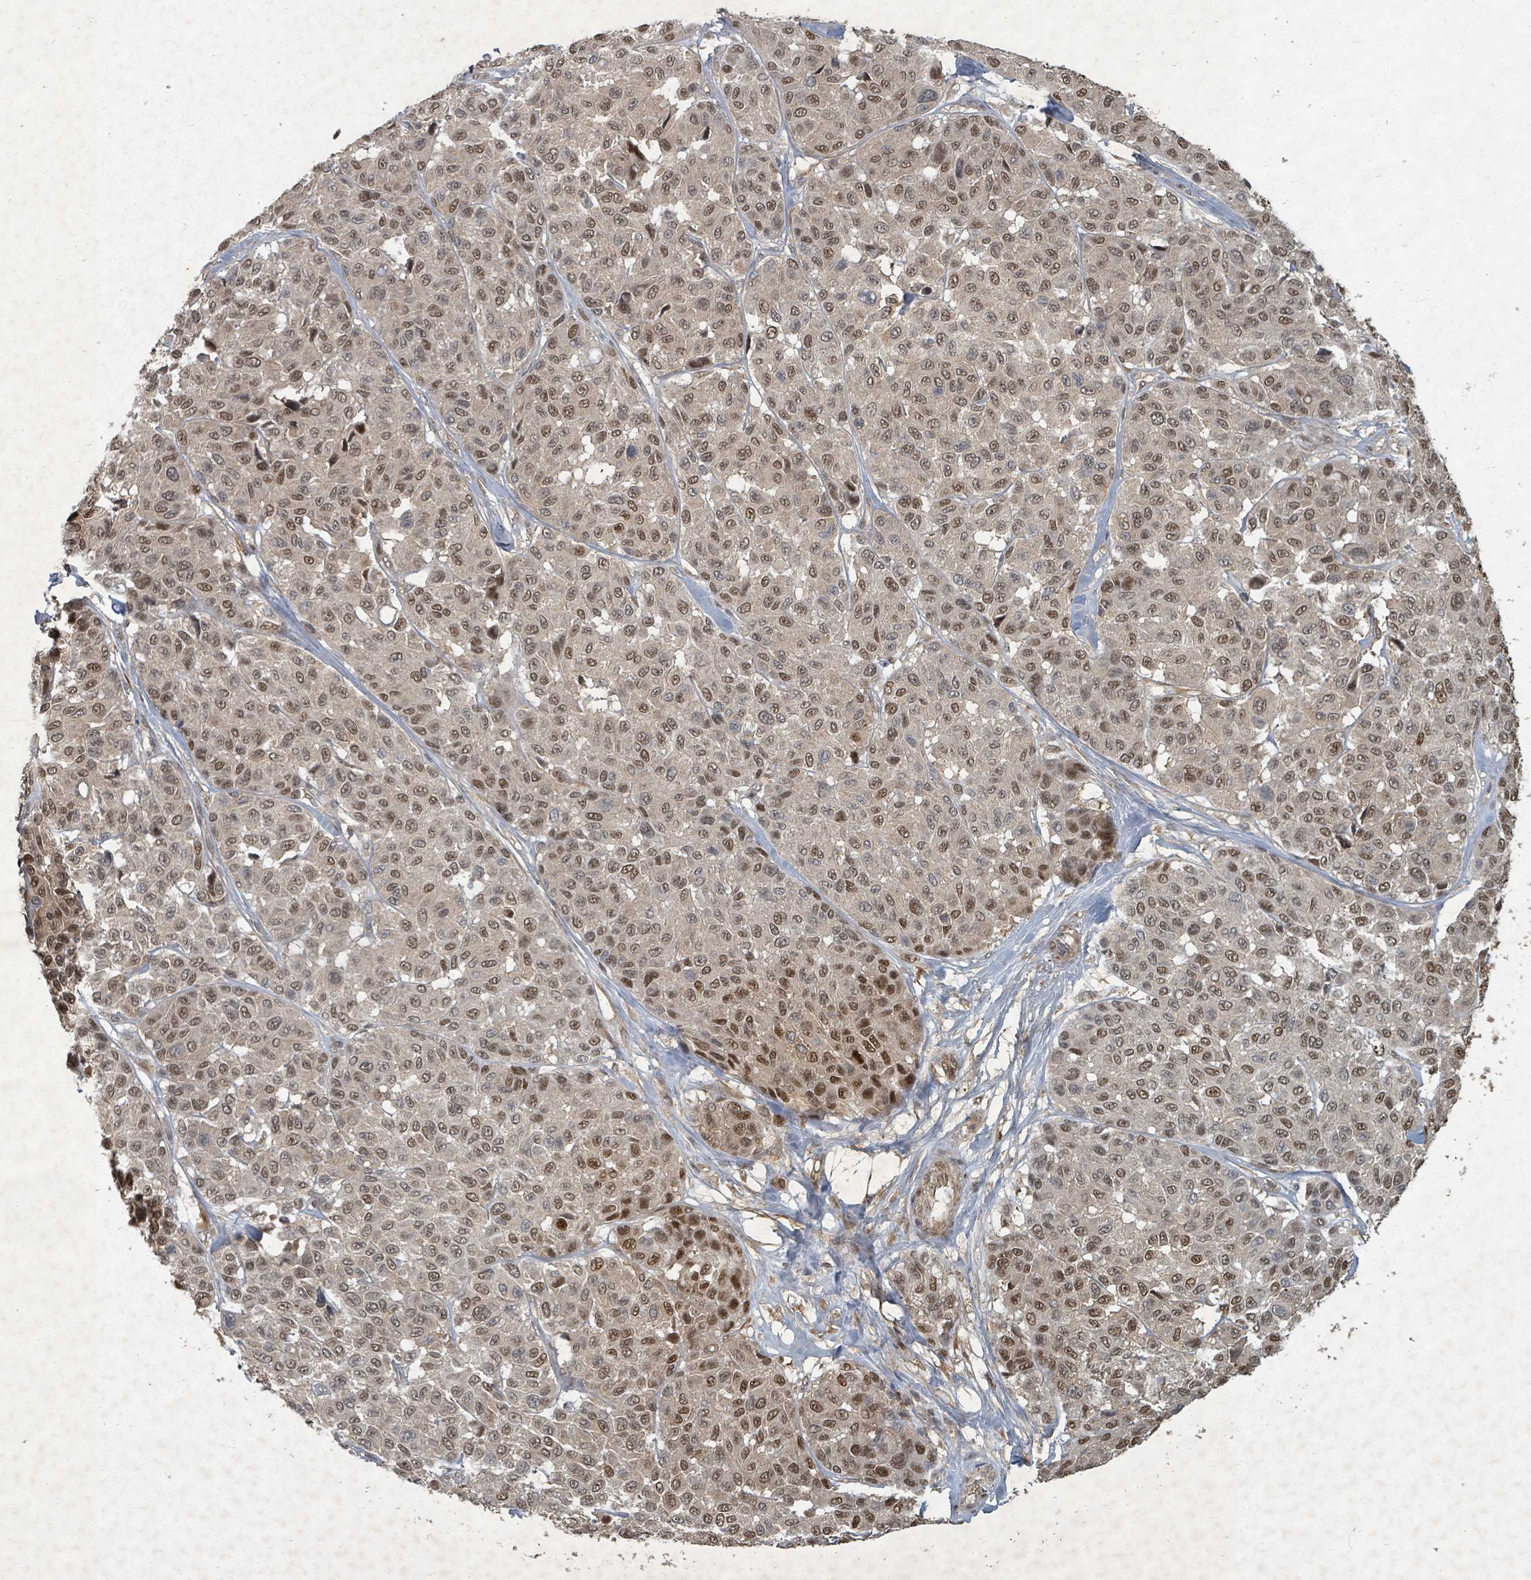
{"staining": {"intensity": "moderate", "quantity": "25%-75%", "location": "nuclear"}, "tissue": "melanoma", "cell_type": "Tumor cells", "image_type": "cancer", "snomed": [{"axis": "morphology", "description": "Malignant melanoma, NOS"}, {"axis": "topography", "description": "Skin"}], "caption": "Immunohistochemical staining of human malignant melanoma displays moderate nuclear protein staining in approximately 25%-75% of tumor cells.", "gene": "KDM4E", "patient": {"sex": "female", "age": 66}}